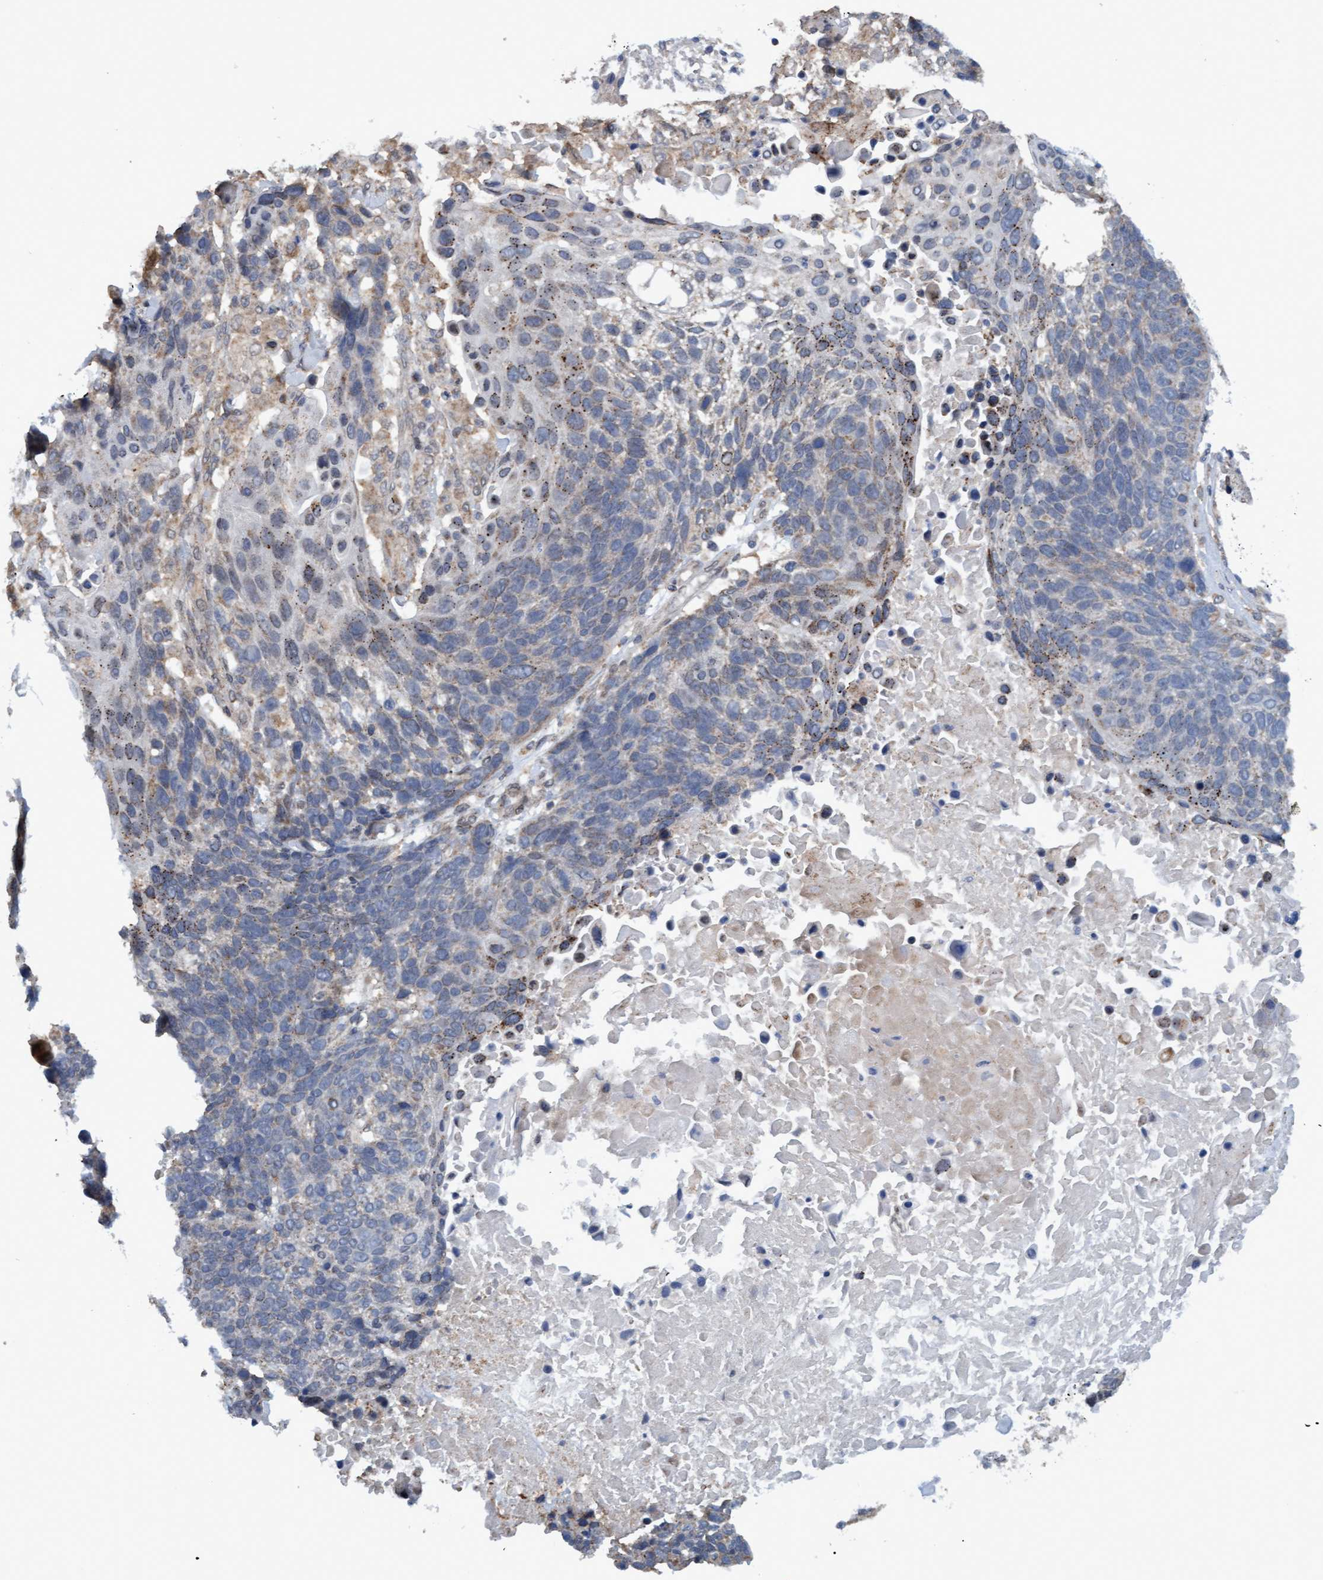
{"staining": {"intensity": "weak", "quantity": "<25%", "location": "cytoplasmic/membranous"}, "tissue": "lung cancer", "cell_type": "Tumor cells", "image_type": "cancer", "snomed": [{"axis": "morphology", "description": "Squamous cell carcinoma, NOS"}, {"axis": "topography", "description": "Lung"}], "caption": "An immunohistochemistry photomicrograph of lung cancer (squamous cell carcinoma) is shown. There is no staining in tumor cells of lung cancer (squamous cell carcinoma).", "gene": "MGLL", "patient": {"sex": "male", "age": 65}}